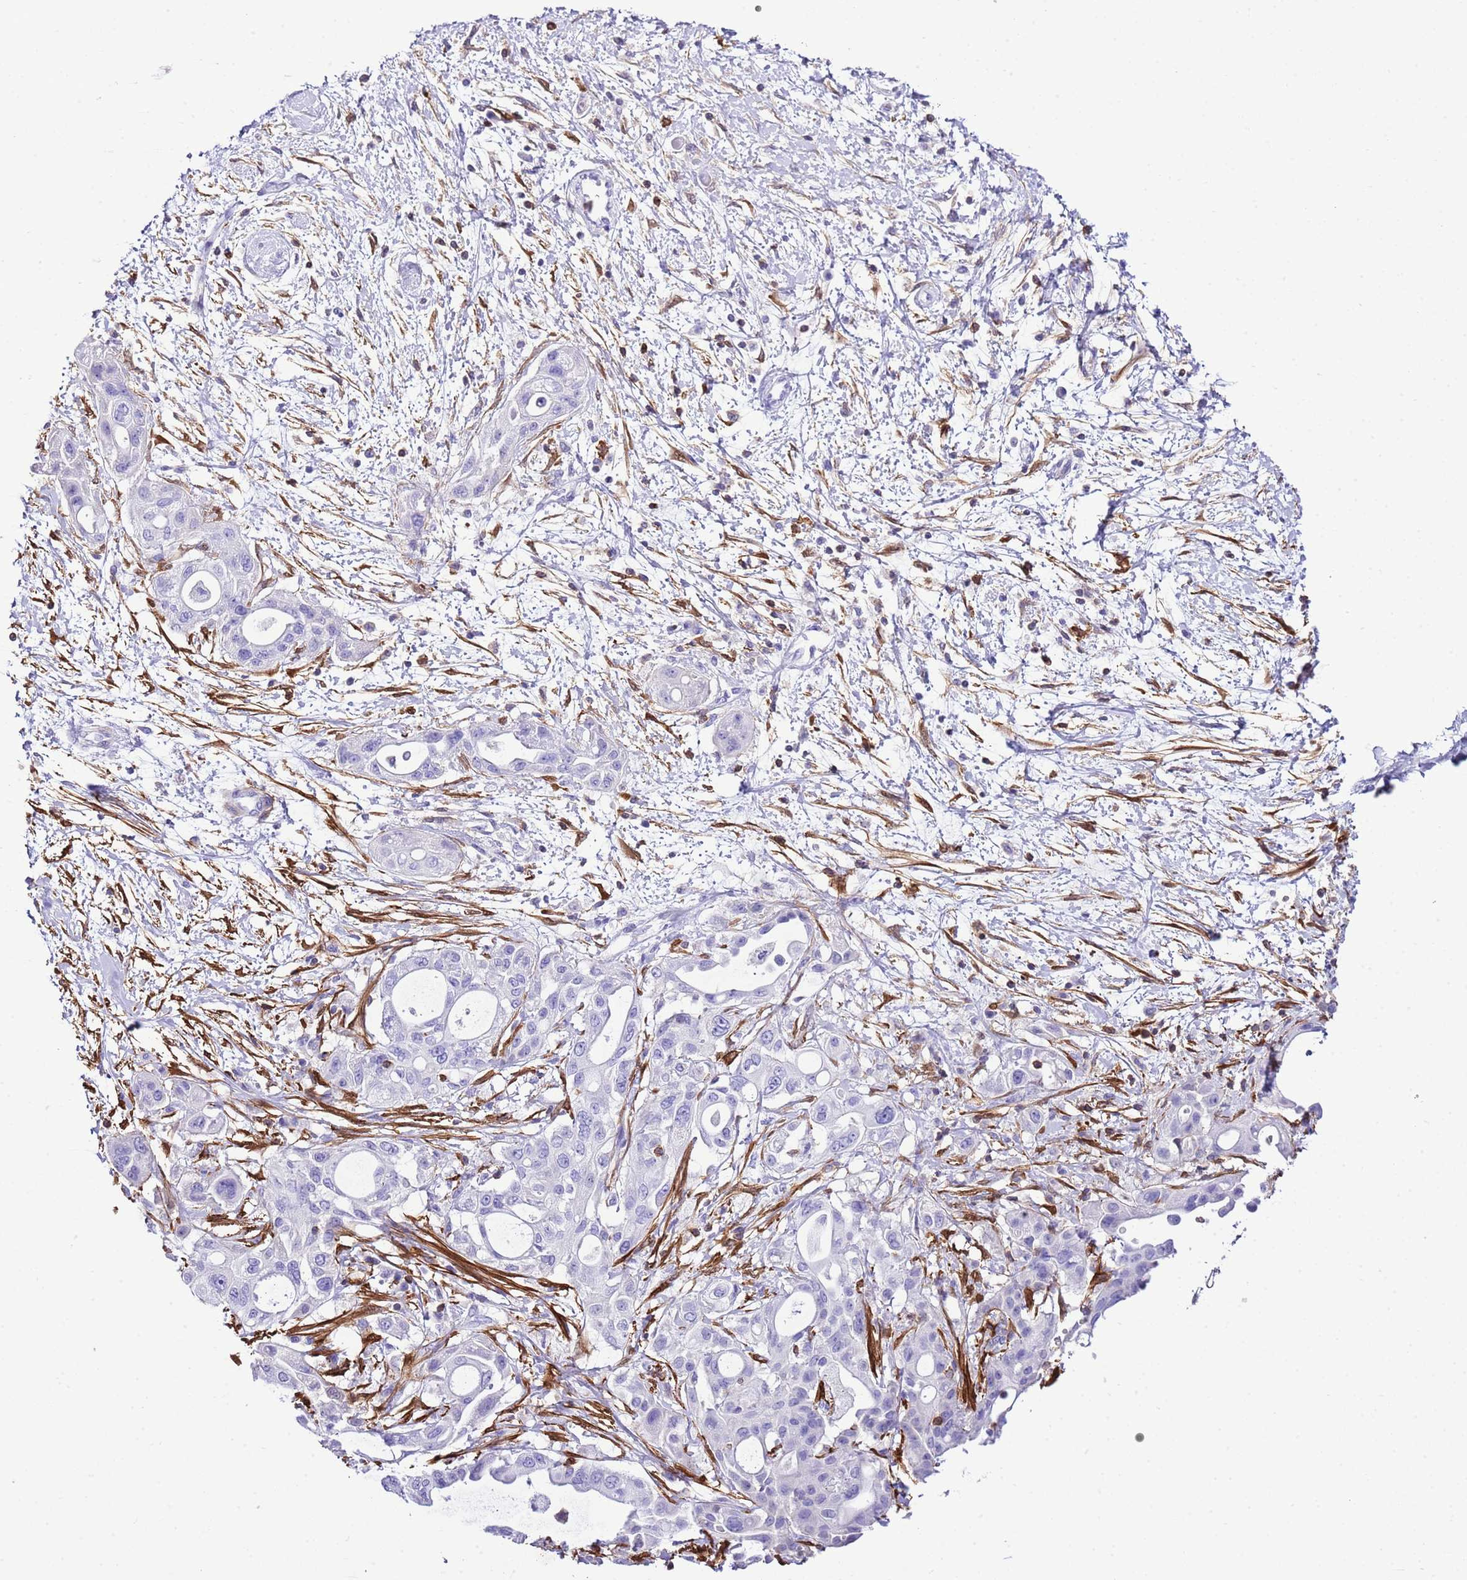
{"staining": {"intensity": "negative", "quantity": "none", "location": "none"}, "tissue": "pancreatic cancer", "cell_type": "Tumor cells", "image_type": "cancer", "snomed": [{"axis": "morphology", "description": "Adenocarcinoma, NOS"}, {"axis": "topography", "description": "Pancreas"}], "caption": "Human pancreatic cancer stained for a protein using IHC demonstrates no expression in tumor cells.", "gene": "CNN2", "patient": {"sex": "male", "age": 68}}